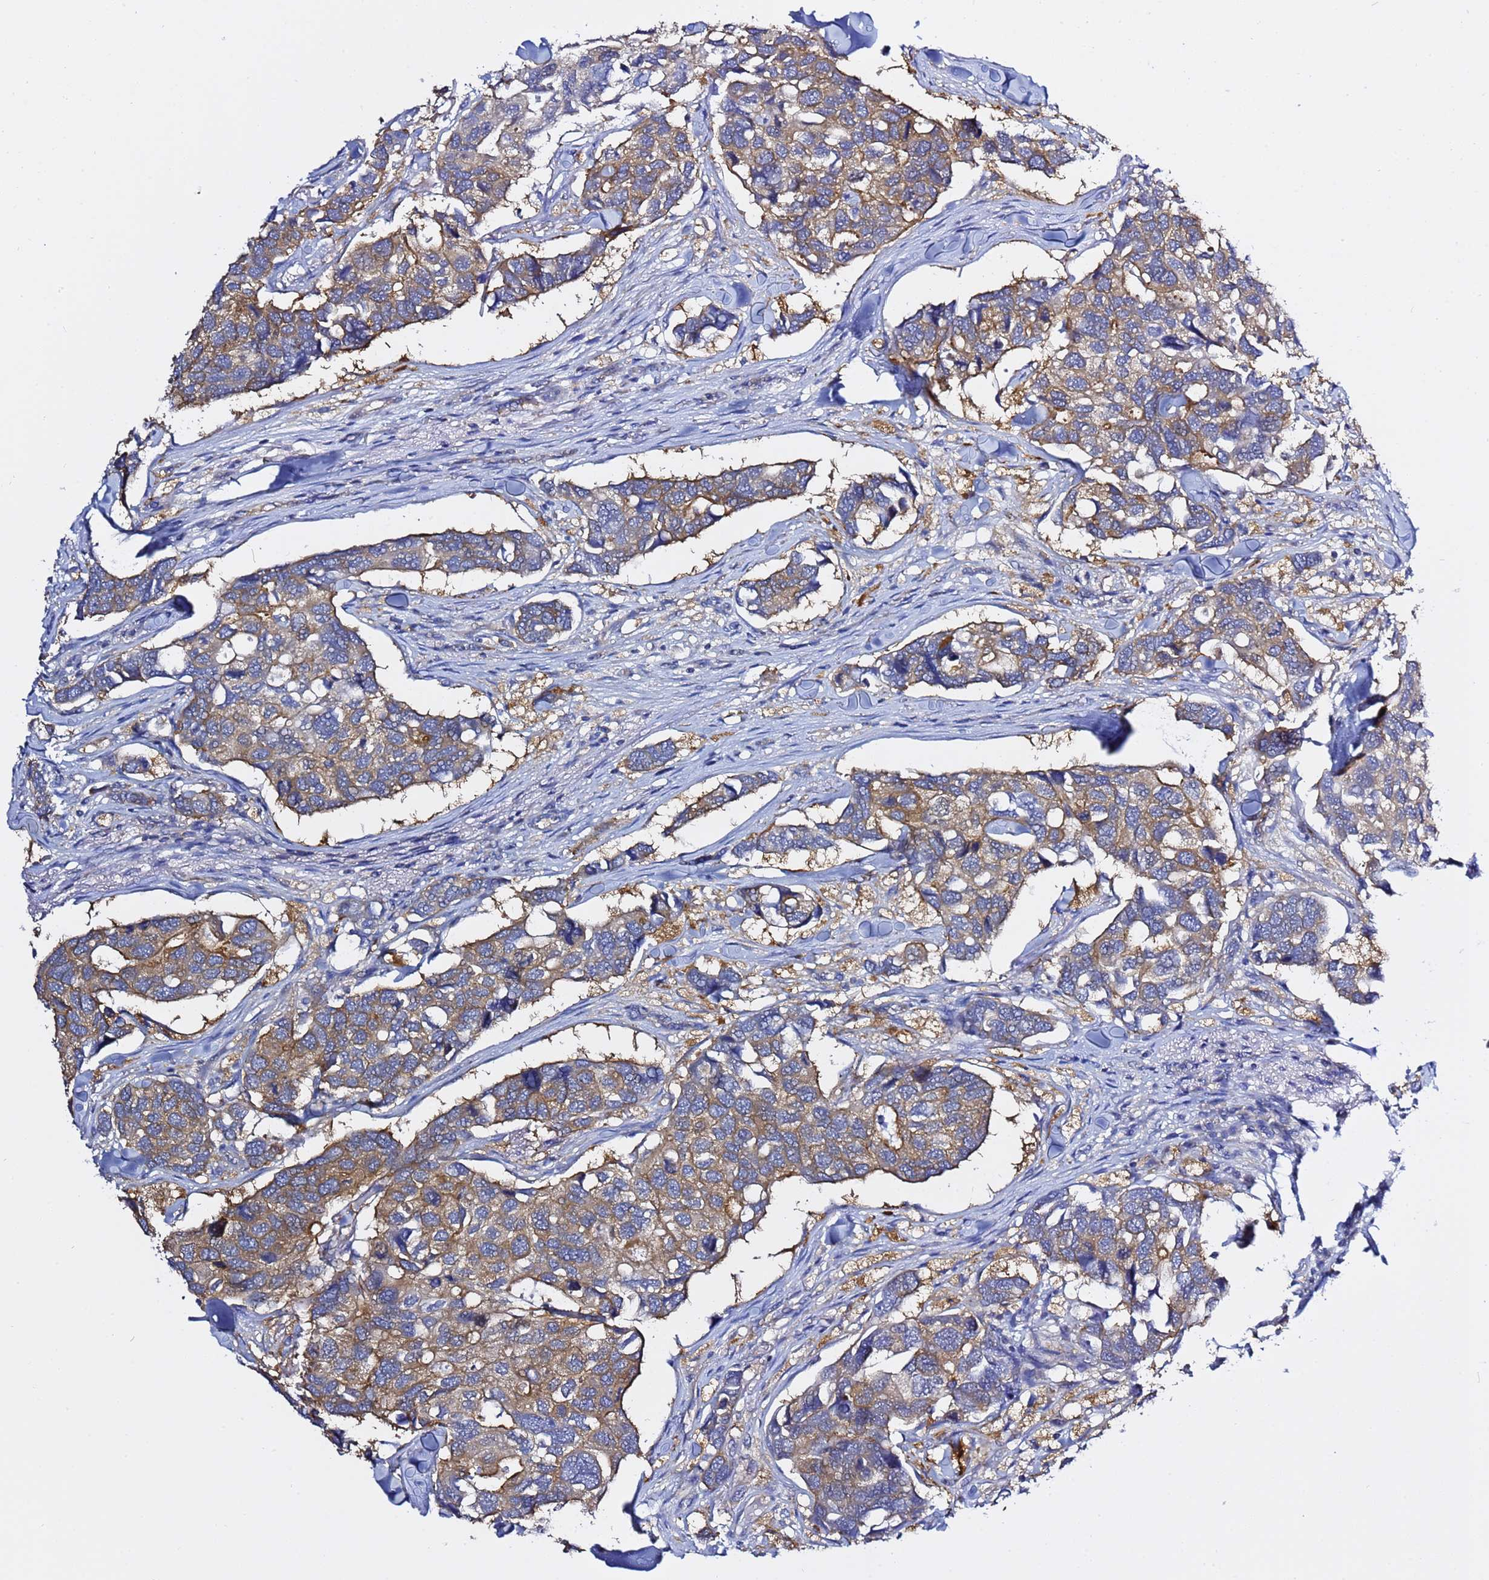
{"staining": {"intensity": "moderate", "quantity": ">75%", "location": "cytoplasmic/membranous"}, "tissue": "breast cancer", "cell_type": "Tumor cells", "image_type": "cancer", "snomed": [{"axis": "morphology", "description": "Duct carcinoma"}, {"axis": "topography", "description": "Breast"}], "caption": "This photomicrograph demonstrates immunohistochemistry (IHC) staining of human breast cancer (infiltrating ductal carcinoma), with medium moderate cytoplasmic/membranous staining in about >75% of tumor cells.", "gene": "LENG1", "patient": {"sex": "female", "age": 83}}